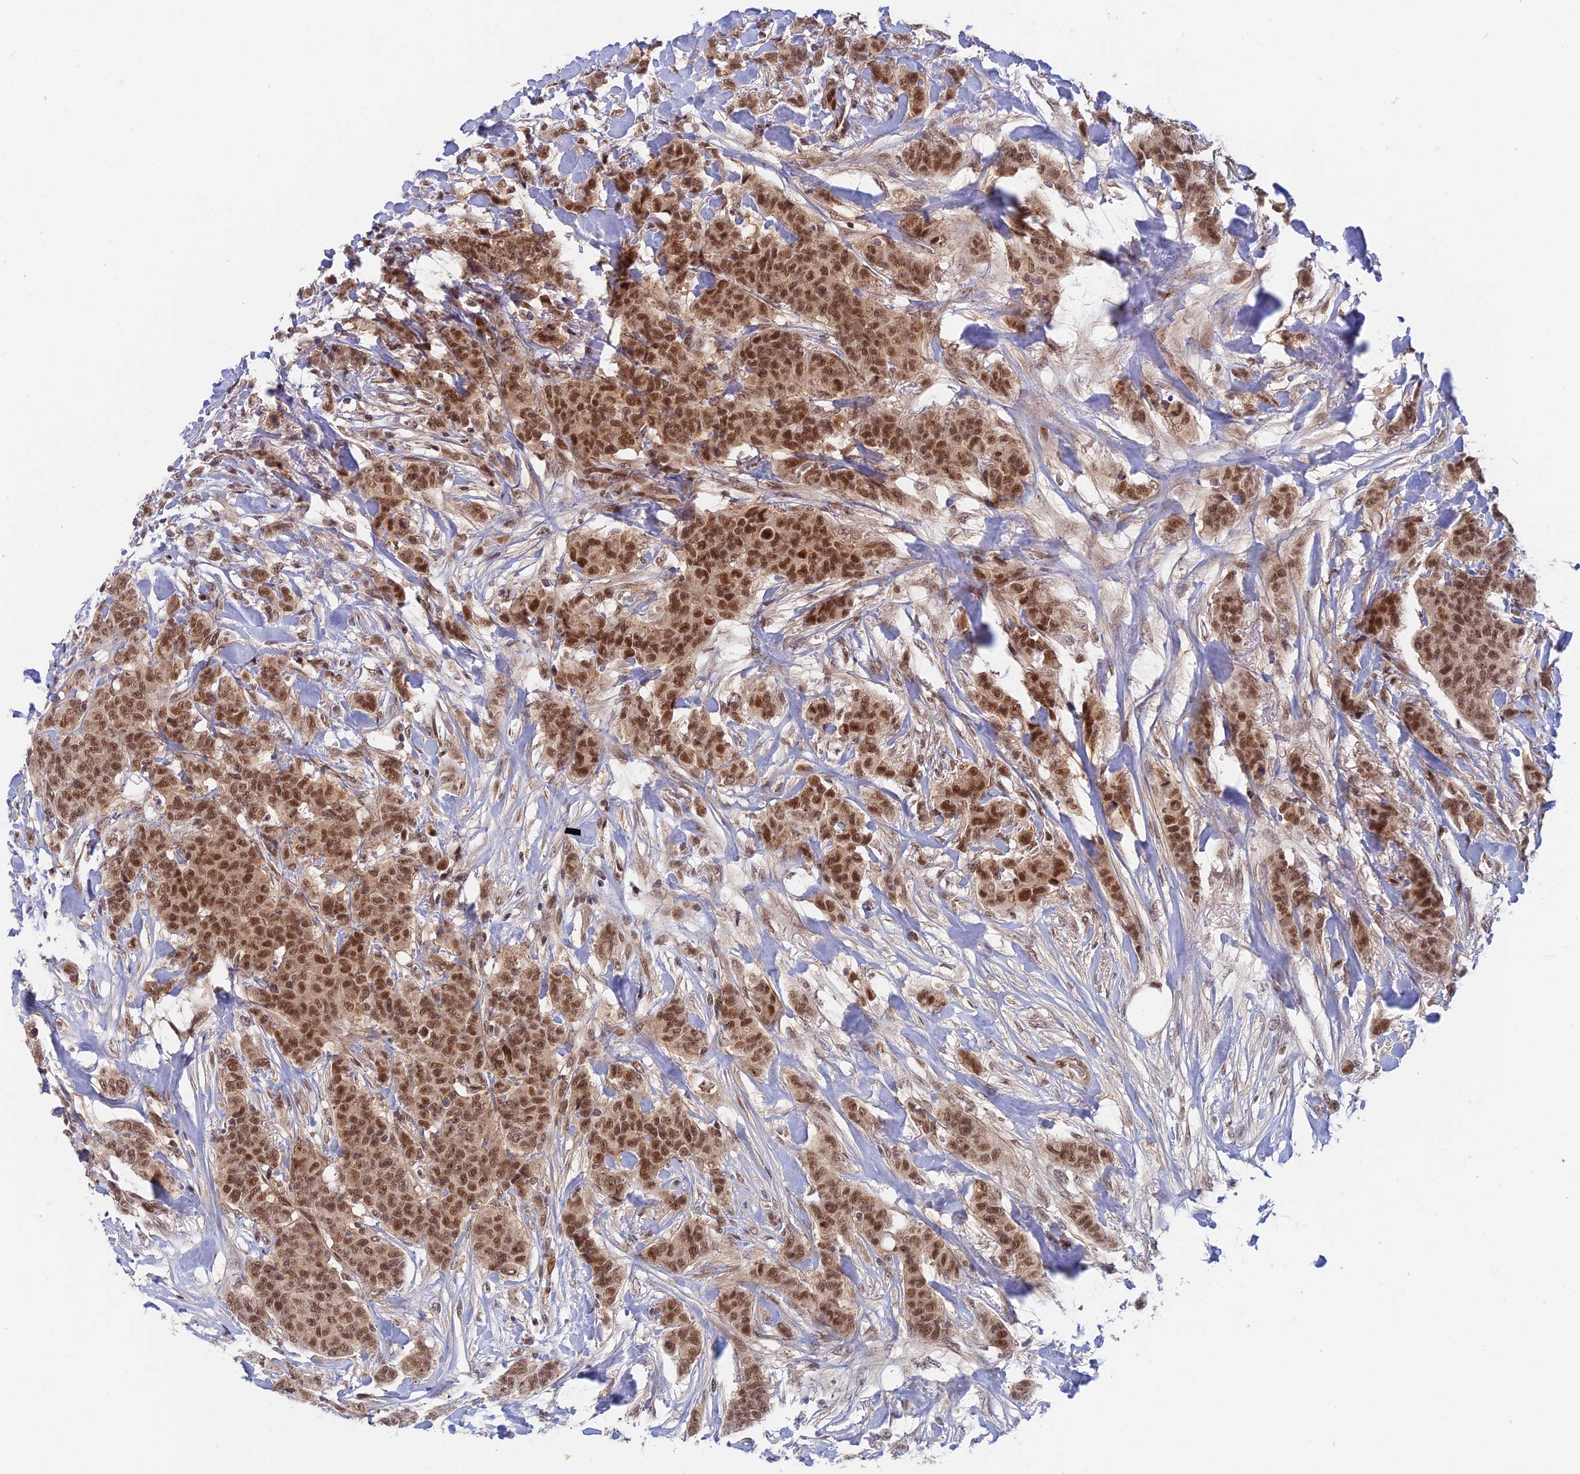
{"staining": {"intensity": "strong", "quantity": ">75%", "location": "nuclear"}, "tissue": "breast cancer", "cell_type": "Tumor cells", "image_type": "cancer", "snomed": [{"axis": "morphology", "description": "Duct carcinoma"}, {"axis": "topography", "description": "Breast"}], "caption": "Breast cancer tissue demonstrates strong nuclear positivity in approximately >75% of tumor cells, visualized by immunohistochemistry.", "gene": "TCEA2", "patient": {"sex": "female", "age": 40}}